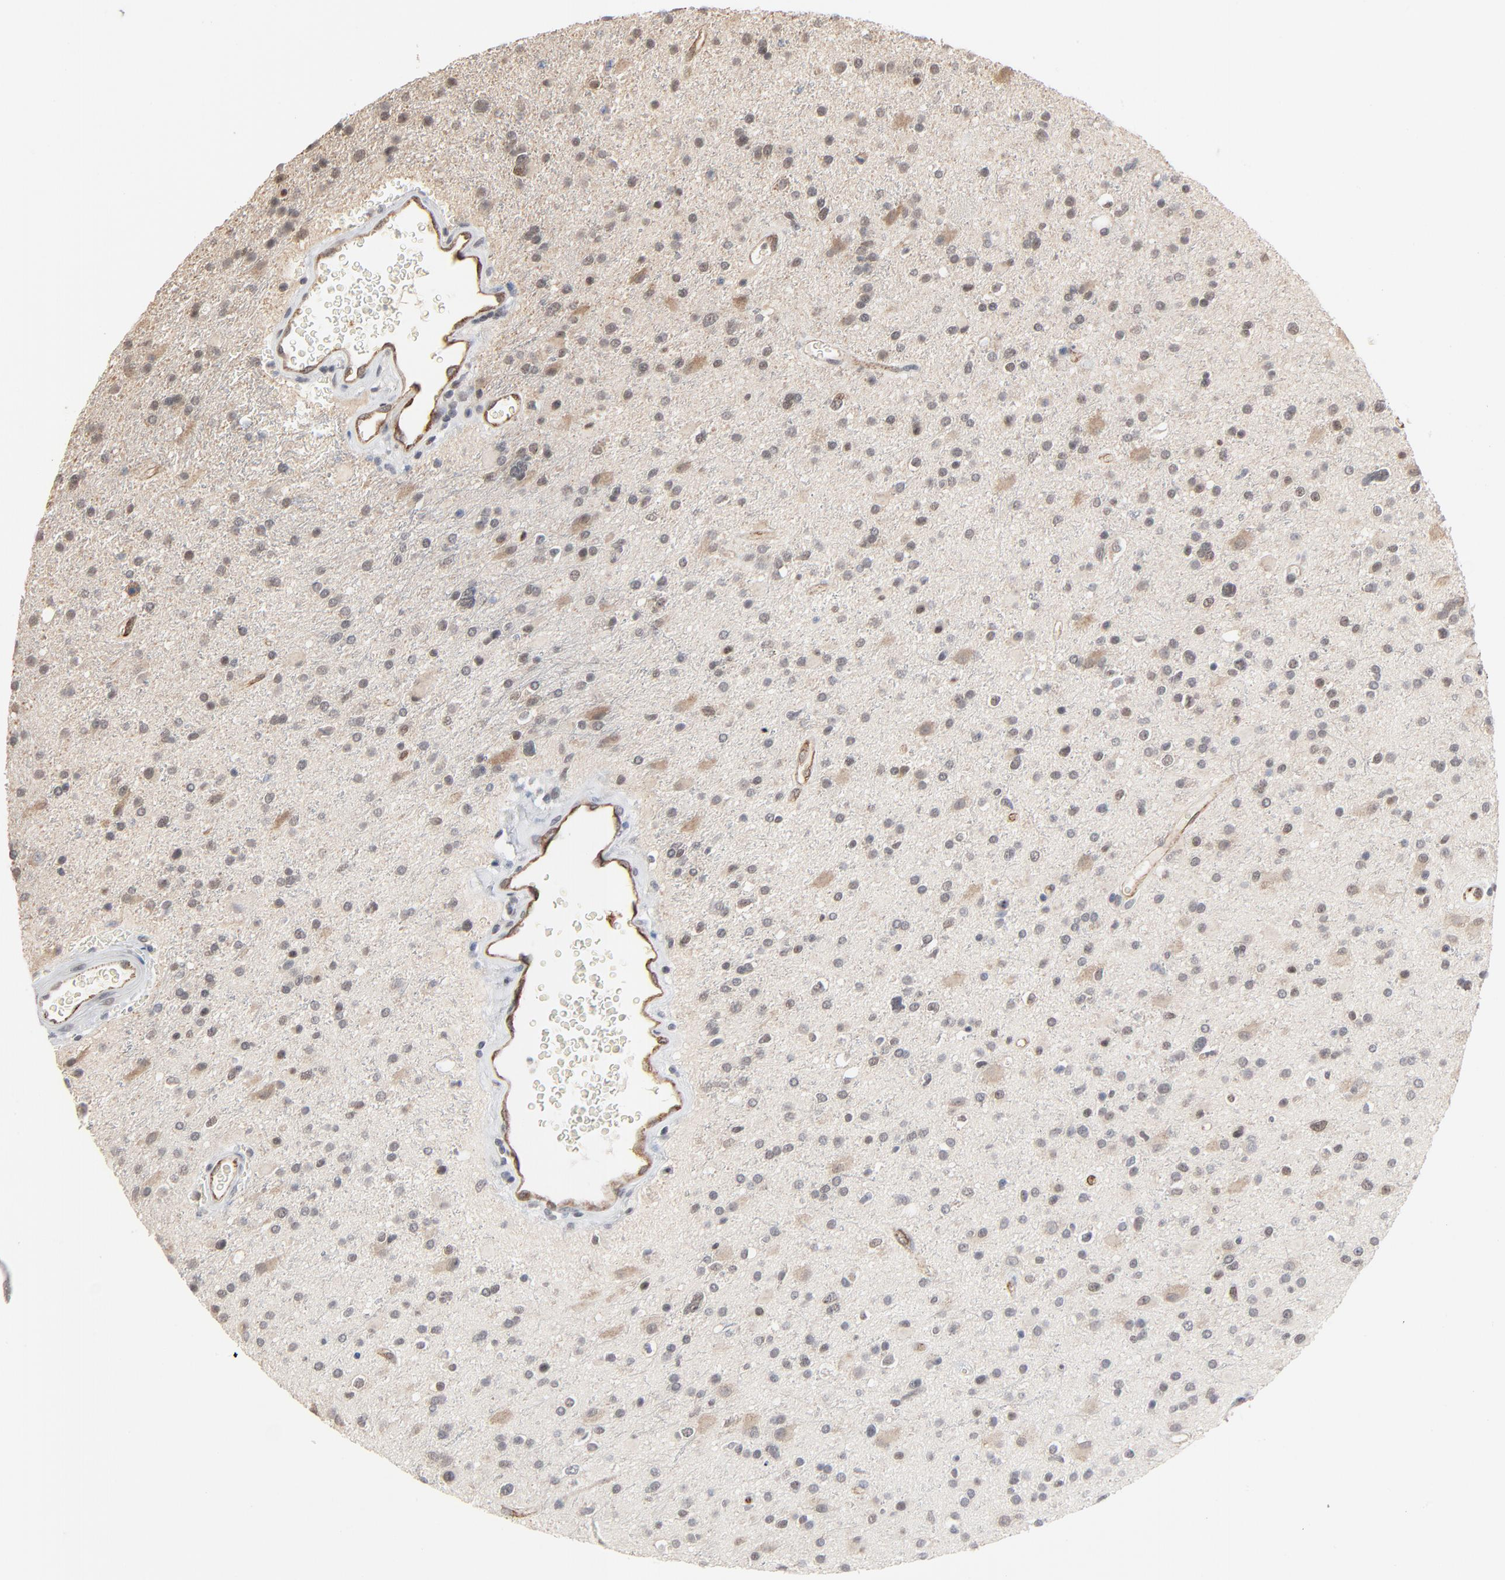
{"staining": {"intensity": "weak", "quantity": "<25%", "location": "cytoplasmic/membranous"}, "tissue": "glioma", "cell_type": "Tumor cells", "image_type": "cancer", "snomed": [{"axis": "morphology", "description": "Glioma, malignant, High grade"}, {"axis": "topography", "description": "Brain"}], "caption": "A photomicrograph of human glioma is negative for staining in tumor cells.", "gene": "ITPR3", "patient": {"sex": "male", "age": 33}}